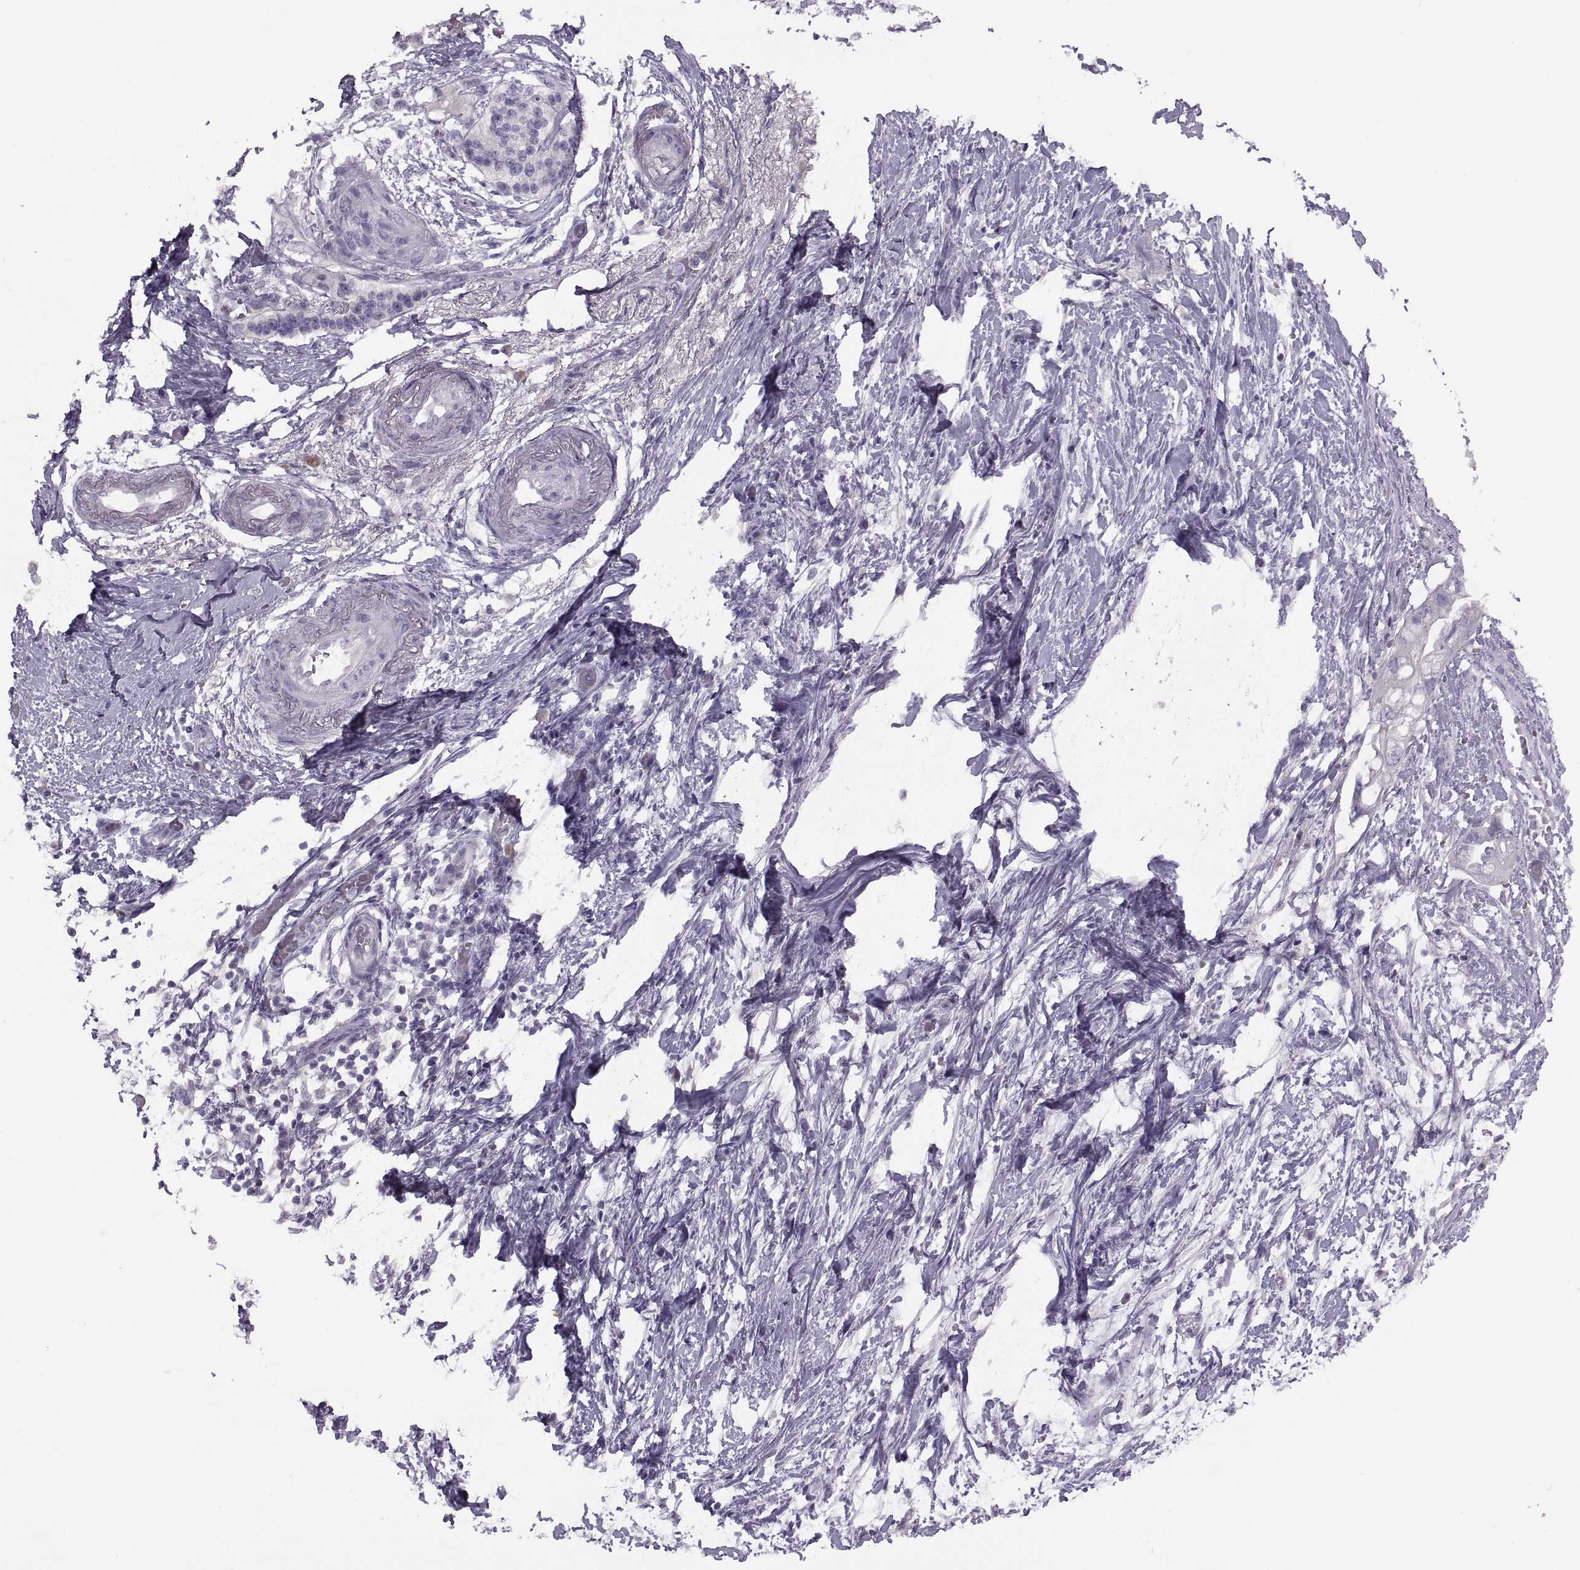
{"staining": {"intensity": "negative", "quantity": "none", "location": "none"}, "tissue": "pancreatic cancer", "cell_type": "Tumor cells", "image_type": "cancer", "snomed": [{"axis": "morphology", "description": "Adenocarcinoma, NOS"}, {"axis": "topography", "description": "Pancreas"}], "caption": "Tumor cells show no significant positivity in pancreatic cancer (adenocarcinoma). (Brightfield microscopy of DAB IHC at high magnification).", "gene": "RSPH6A", "patient": {"sex": "female", "age": 72}}